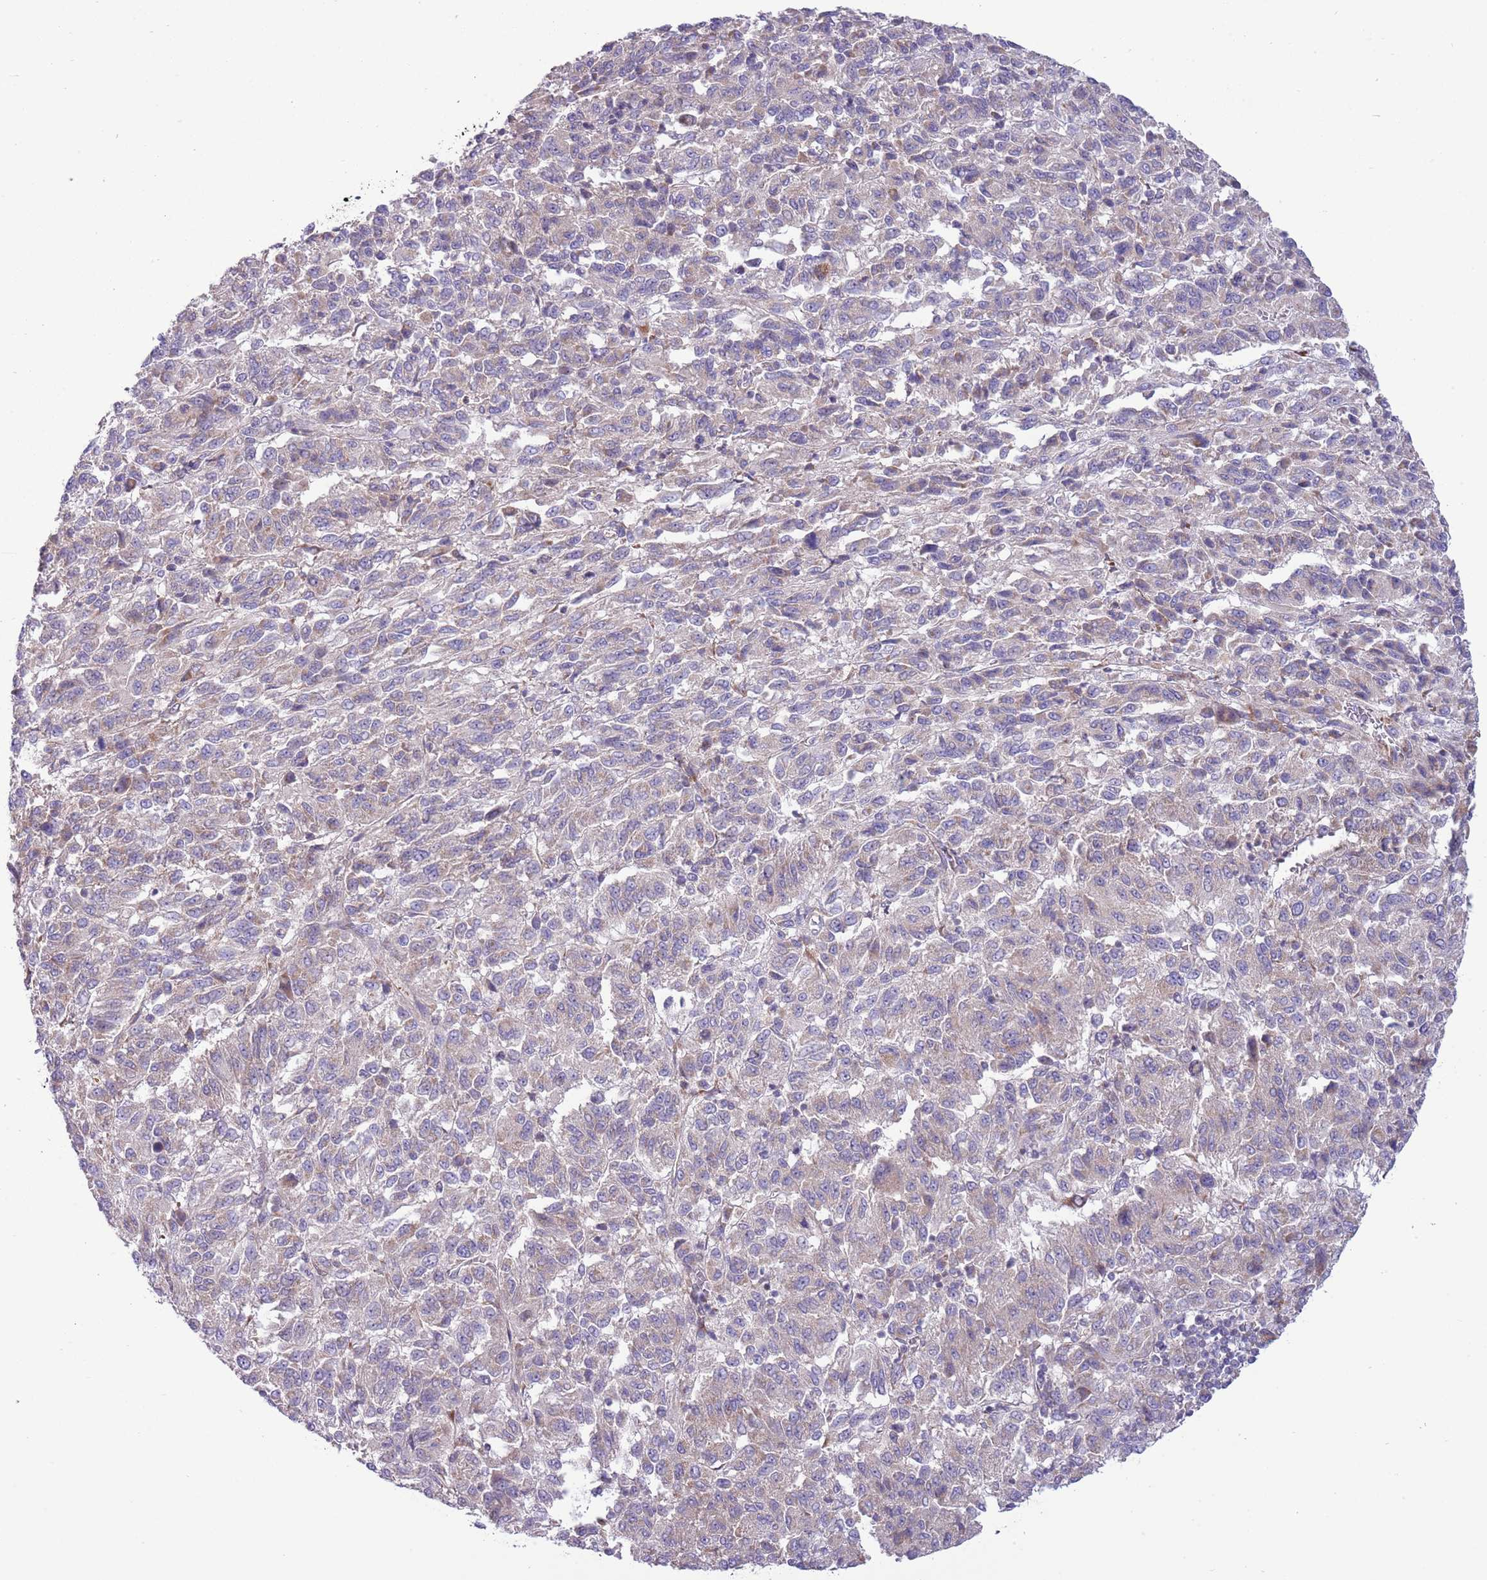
{"staining": {"intensity": "negative", "quantity": "none", "location": "none"}, "tissue": "melanoma", "cell_type": "Tumor cells", "image_type": "cancer", "snomed": [{"axis": "morphology", "description": "Malignant melanoma, Metastatic site"}, {"axis": "topography", "description": "Lung"}], "caption": "Tumor cells are negative for brown protein staining in melanoma.", "gene": "TOMM5", "patient": {"sex": "male", "age": 64}}